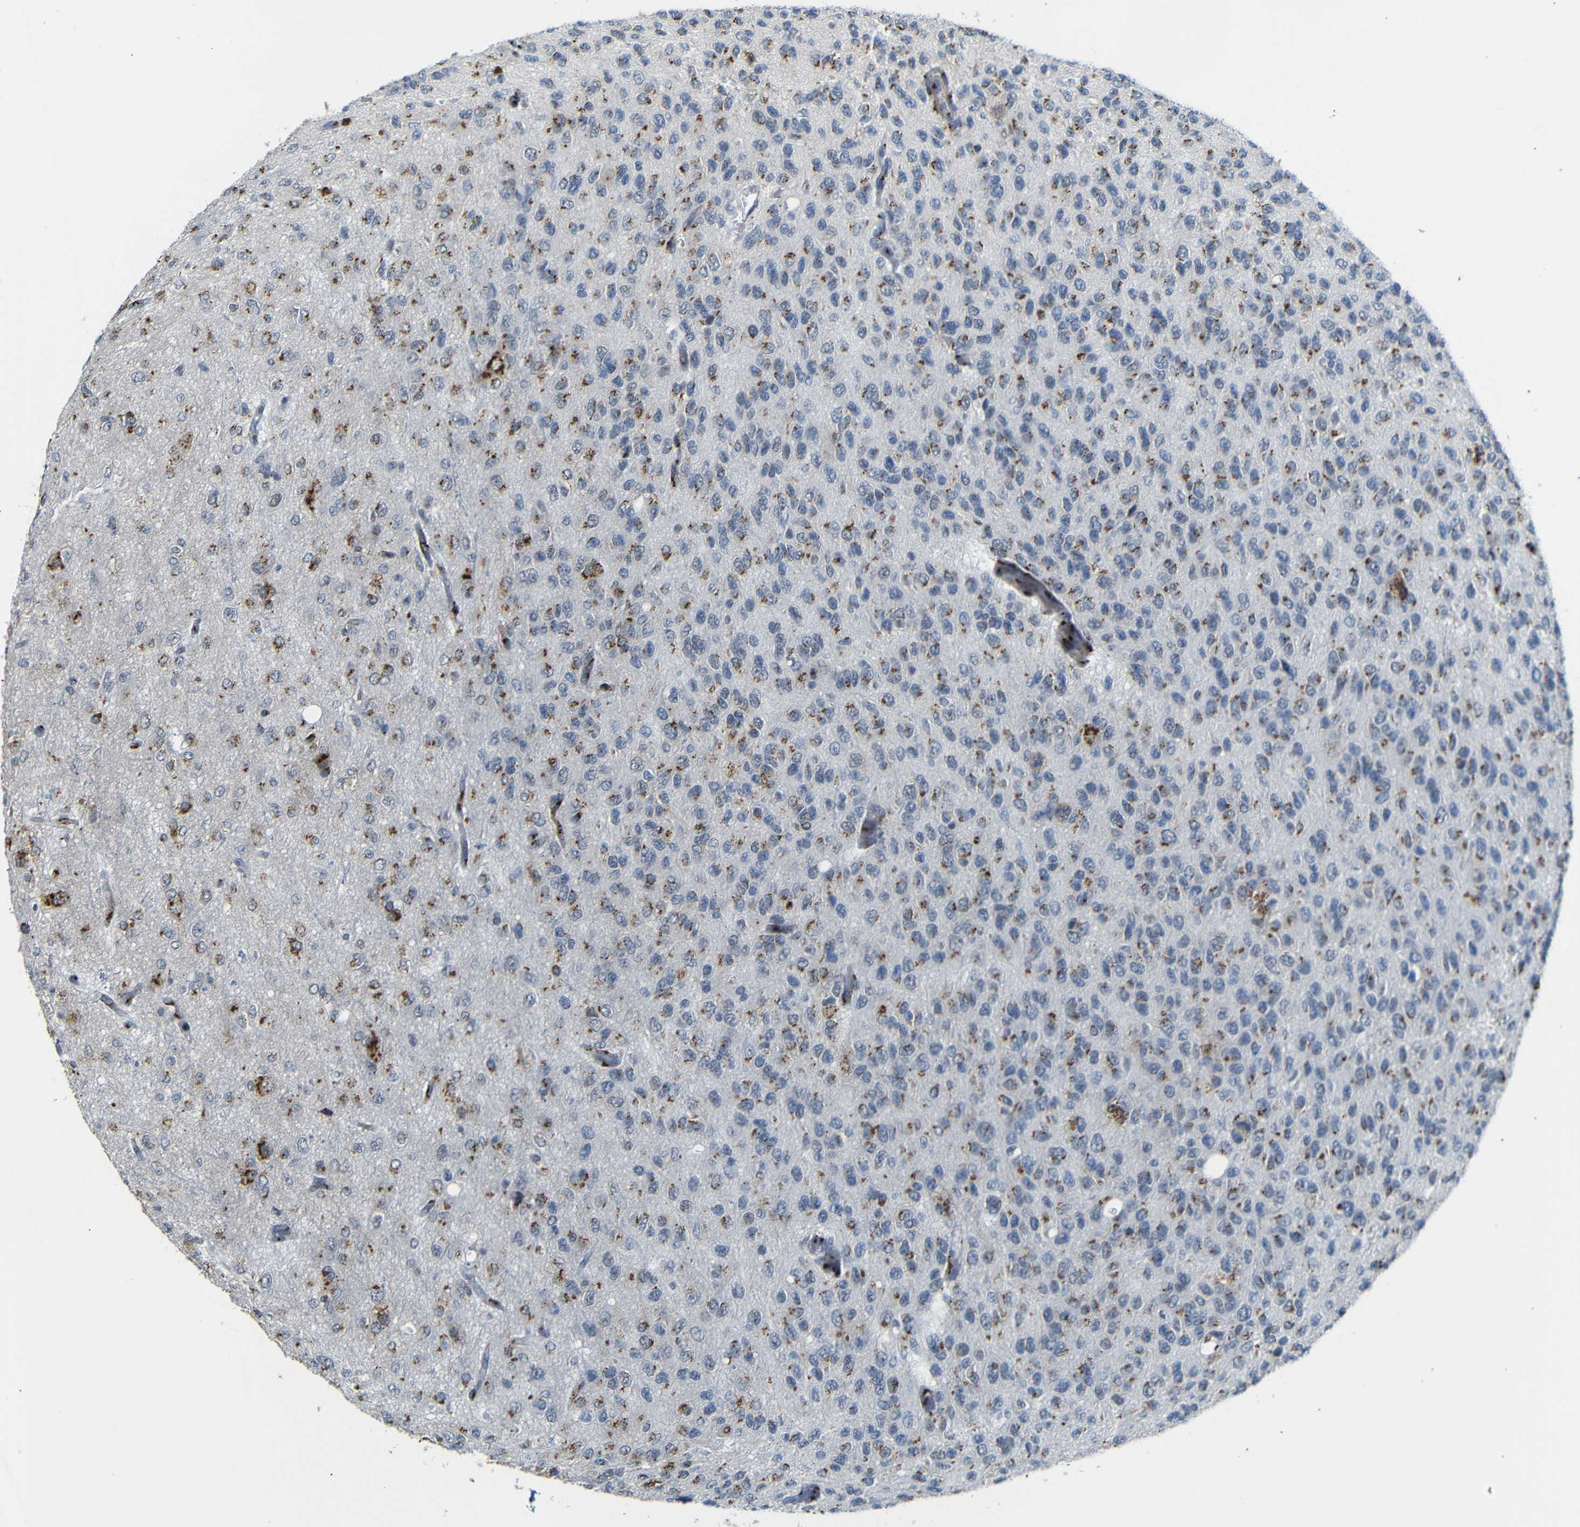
{"staining": {"intensity": "moderate", "quantity": "25%-75%", "location": "cytoplasmic/membranous"}, "tissue": "glioma", "cell_type": "Tumor cells", "image_type": "cancer", "snomed": [{"axis": "morphology", "description": "Glioma, malignant, High grade"}, {"axis": "topography", "description": "pancreas cauda"}], "caption": "IHC staining of glioma, which displays medium levels of moderate cytoplasmic/membranous expression in about 25%-75% of tumor cells indicating moderate cytoplasmic/membranous protein expression. The staining was performed using DAB (brown) for protein detection and nuclei were counterstained in hematoxylin (blue).", "gene": "TGOLN2", "patient": {"sex": "male", "age": 60}}